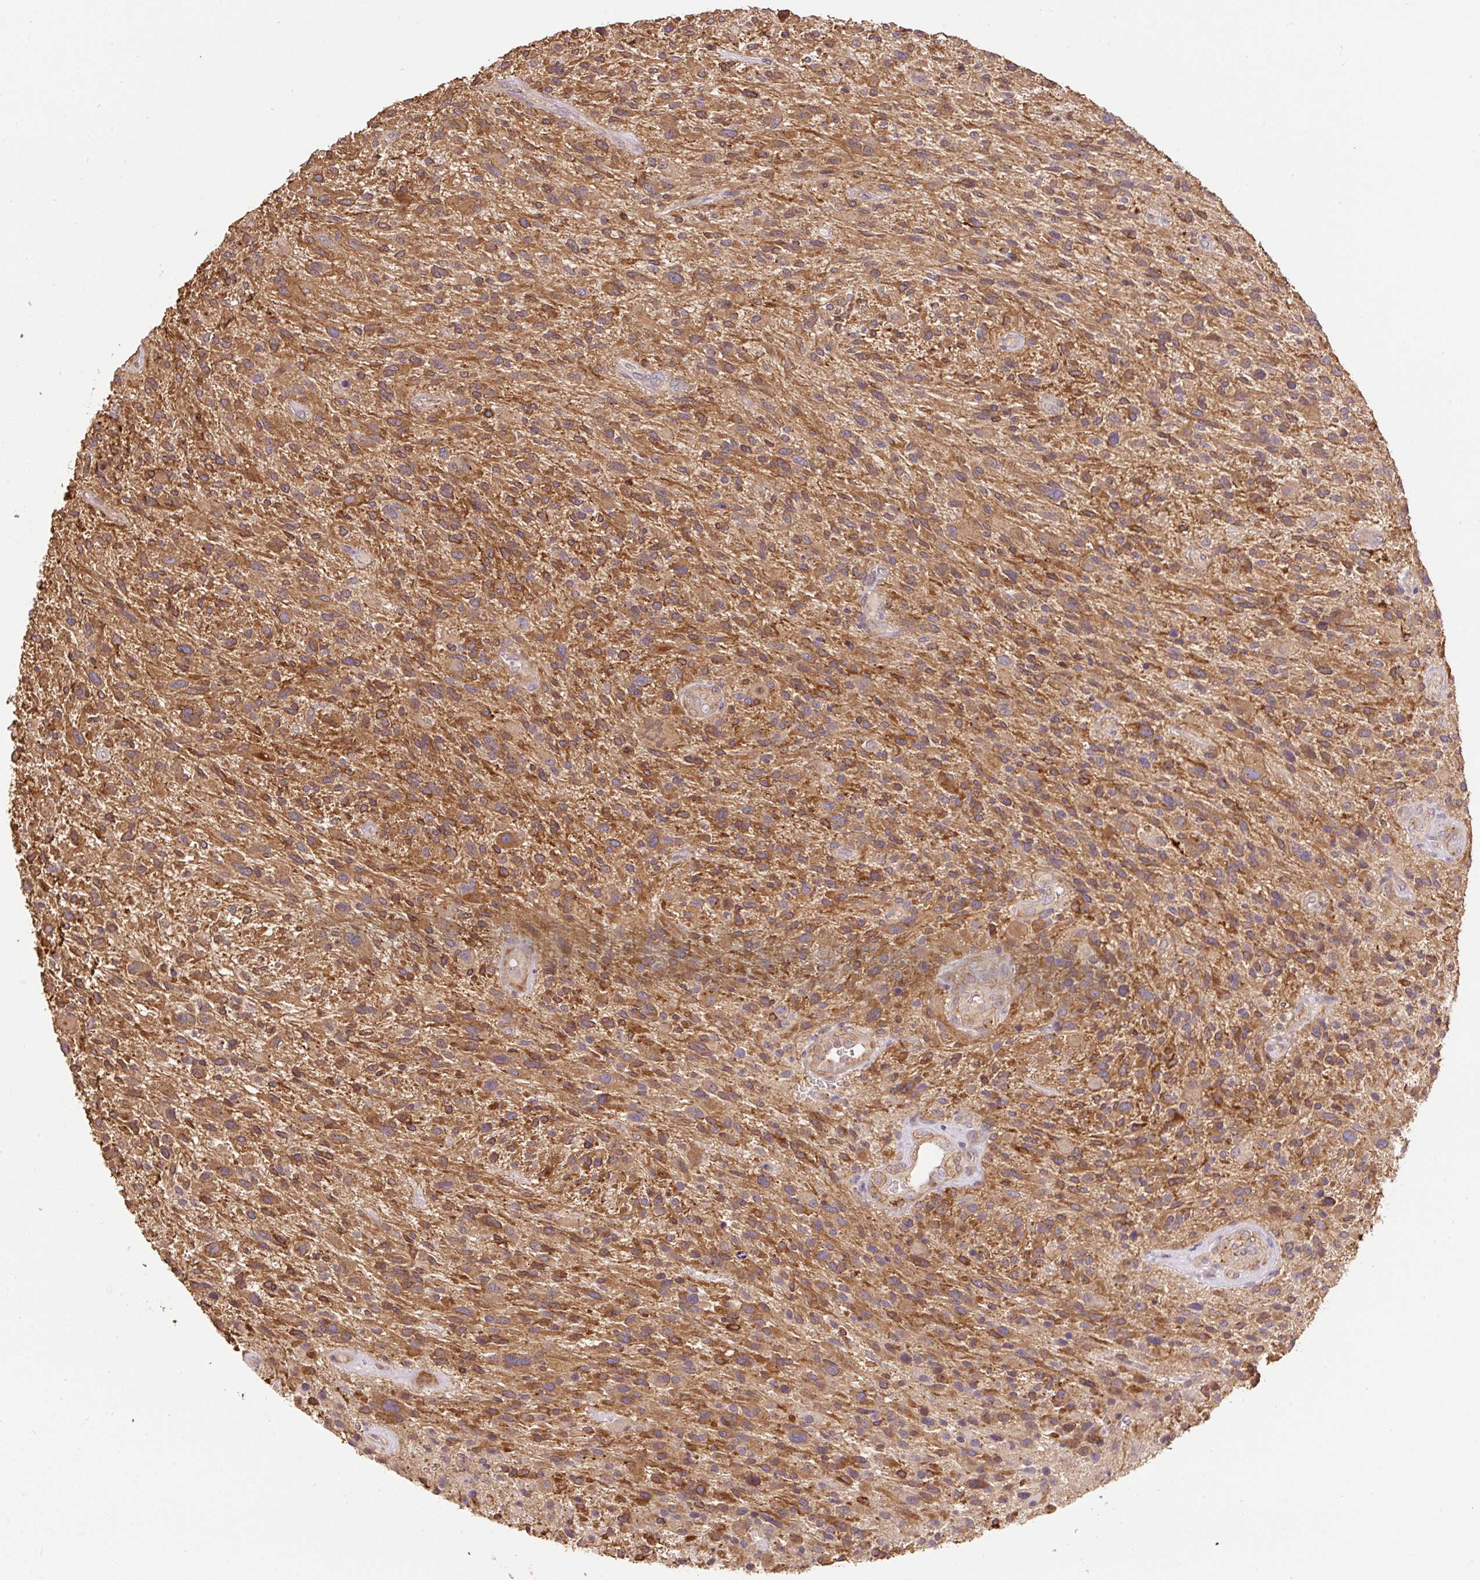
{"staining": {"intensity": "moderate", "quantity": ">75%", "location": "cytoplasmic/membranous"}, "tissue": "glioma", "cell_type": "Tumor cells", "image_type": "cancer", "snomed": [{"axis": "morphology", "description": "Glioma, malignant, High grade"}, {"axis": "topography", "description": "Brain"}], "caption": "Glioma tissue reveals moderate cytoplasmic/membranous expression in approximately >75% of tumor cells", "gene": "COX8A", "patient": {"sex": "male", "age": 47}}